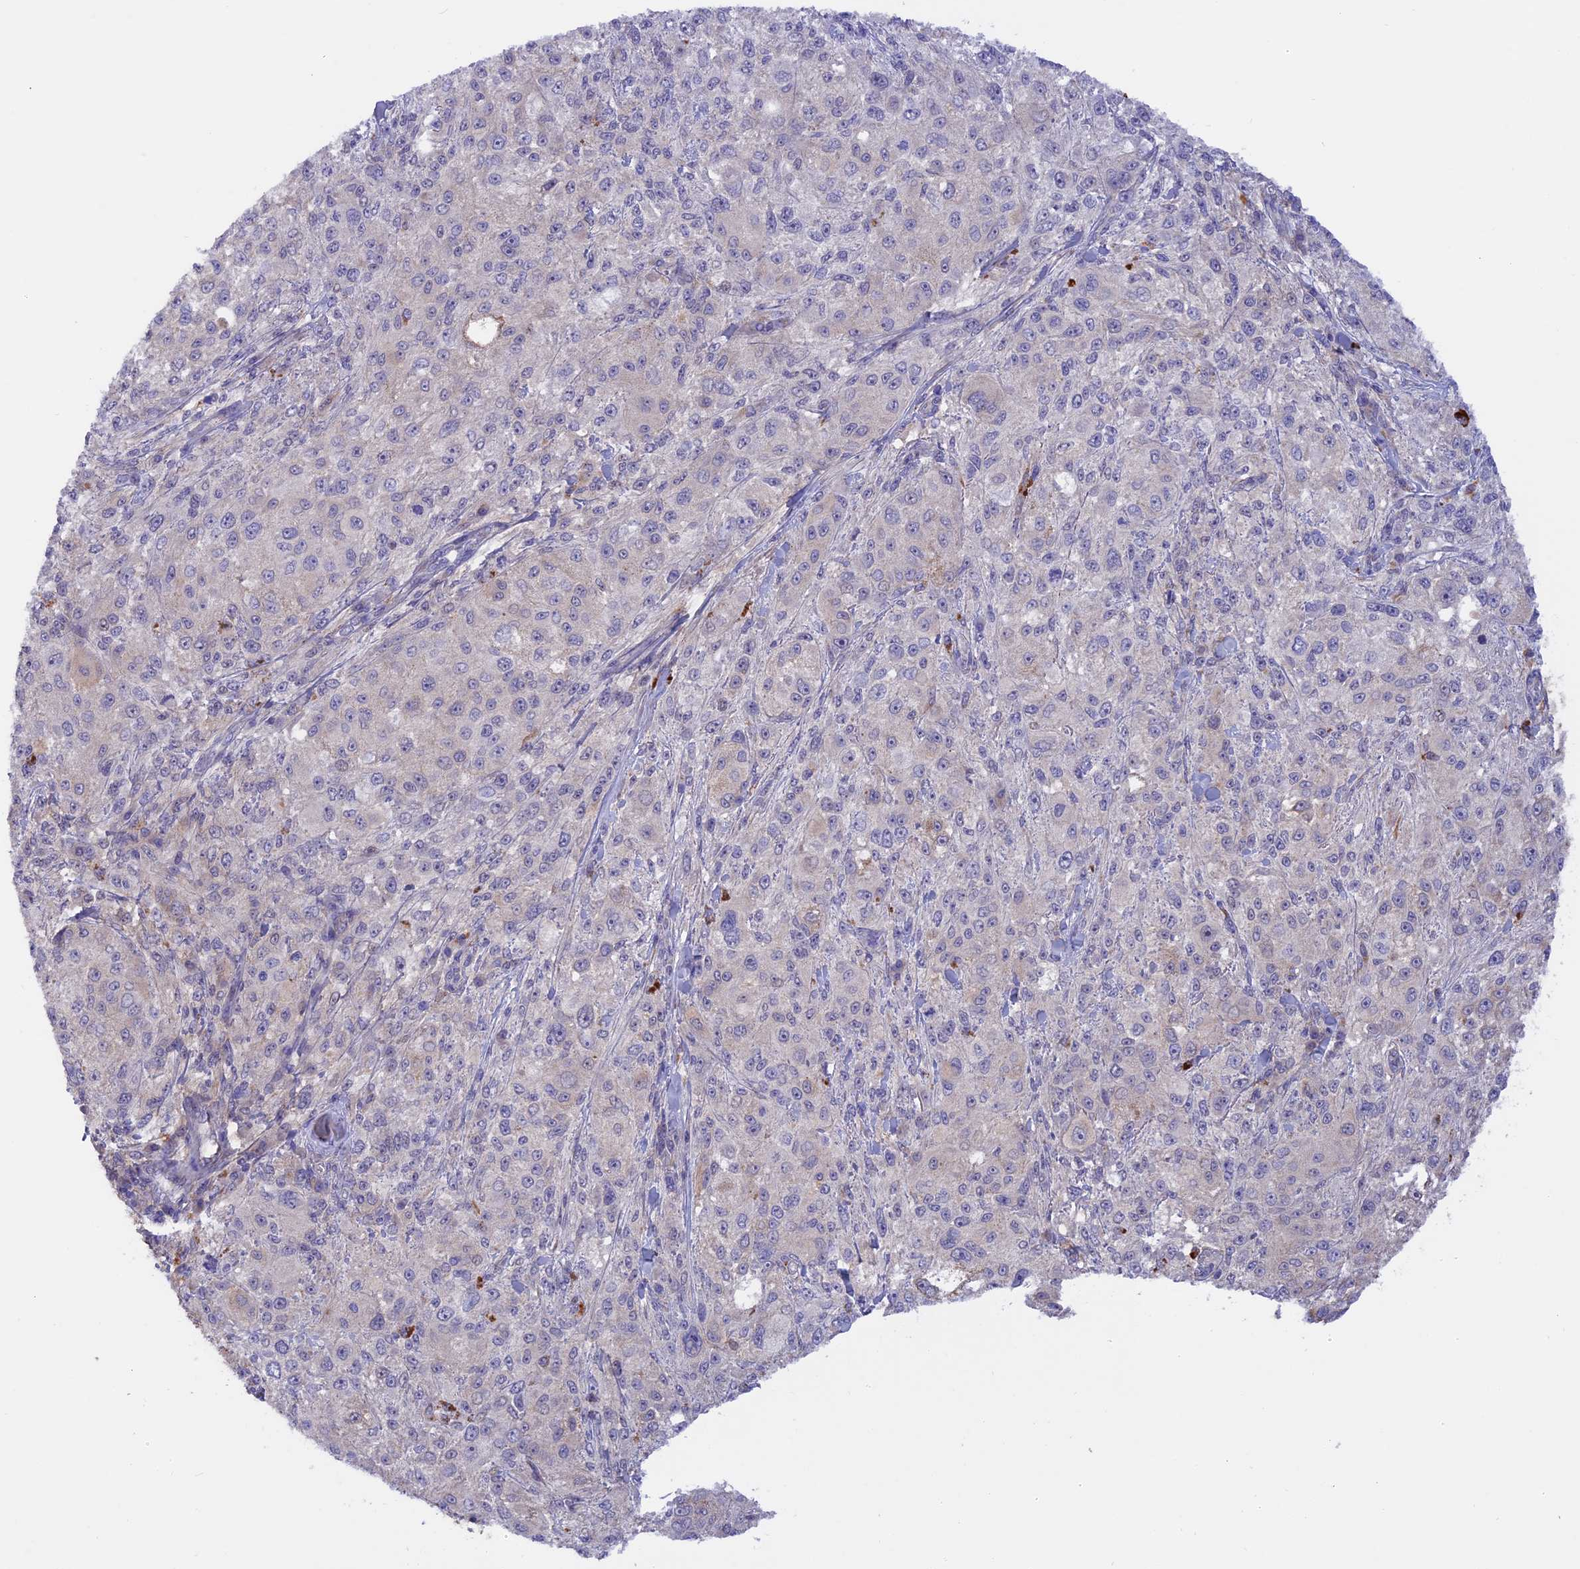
{"staining": {"intensity": "negative", "quantity": "none", "location": "none"}, "tissue": "melanoma", "cell_type": "Tumor cells", "image_type": "cancer", "snomed": [{"axis": "morphology", "description": "Necrosis, NOS"}, {"axis": "morphology", "description": "Malignant melanoma, NOS"}, {"axis": "topography", "description": "Skin"}], "caption": "Immunohistochemistry (IHC) photomicrograph of human malignant melanoma stained for a protein (brown), which reveals no expression in tumor cells. (DAB (3,3'-diaminobenzidine) immunohistochemistry visualized using brightfield microscopy, high magnification).", "gene": "COL4A3", "patient": {"sex": "female", "age": 87}}